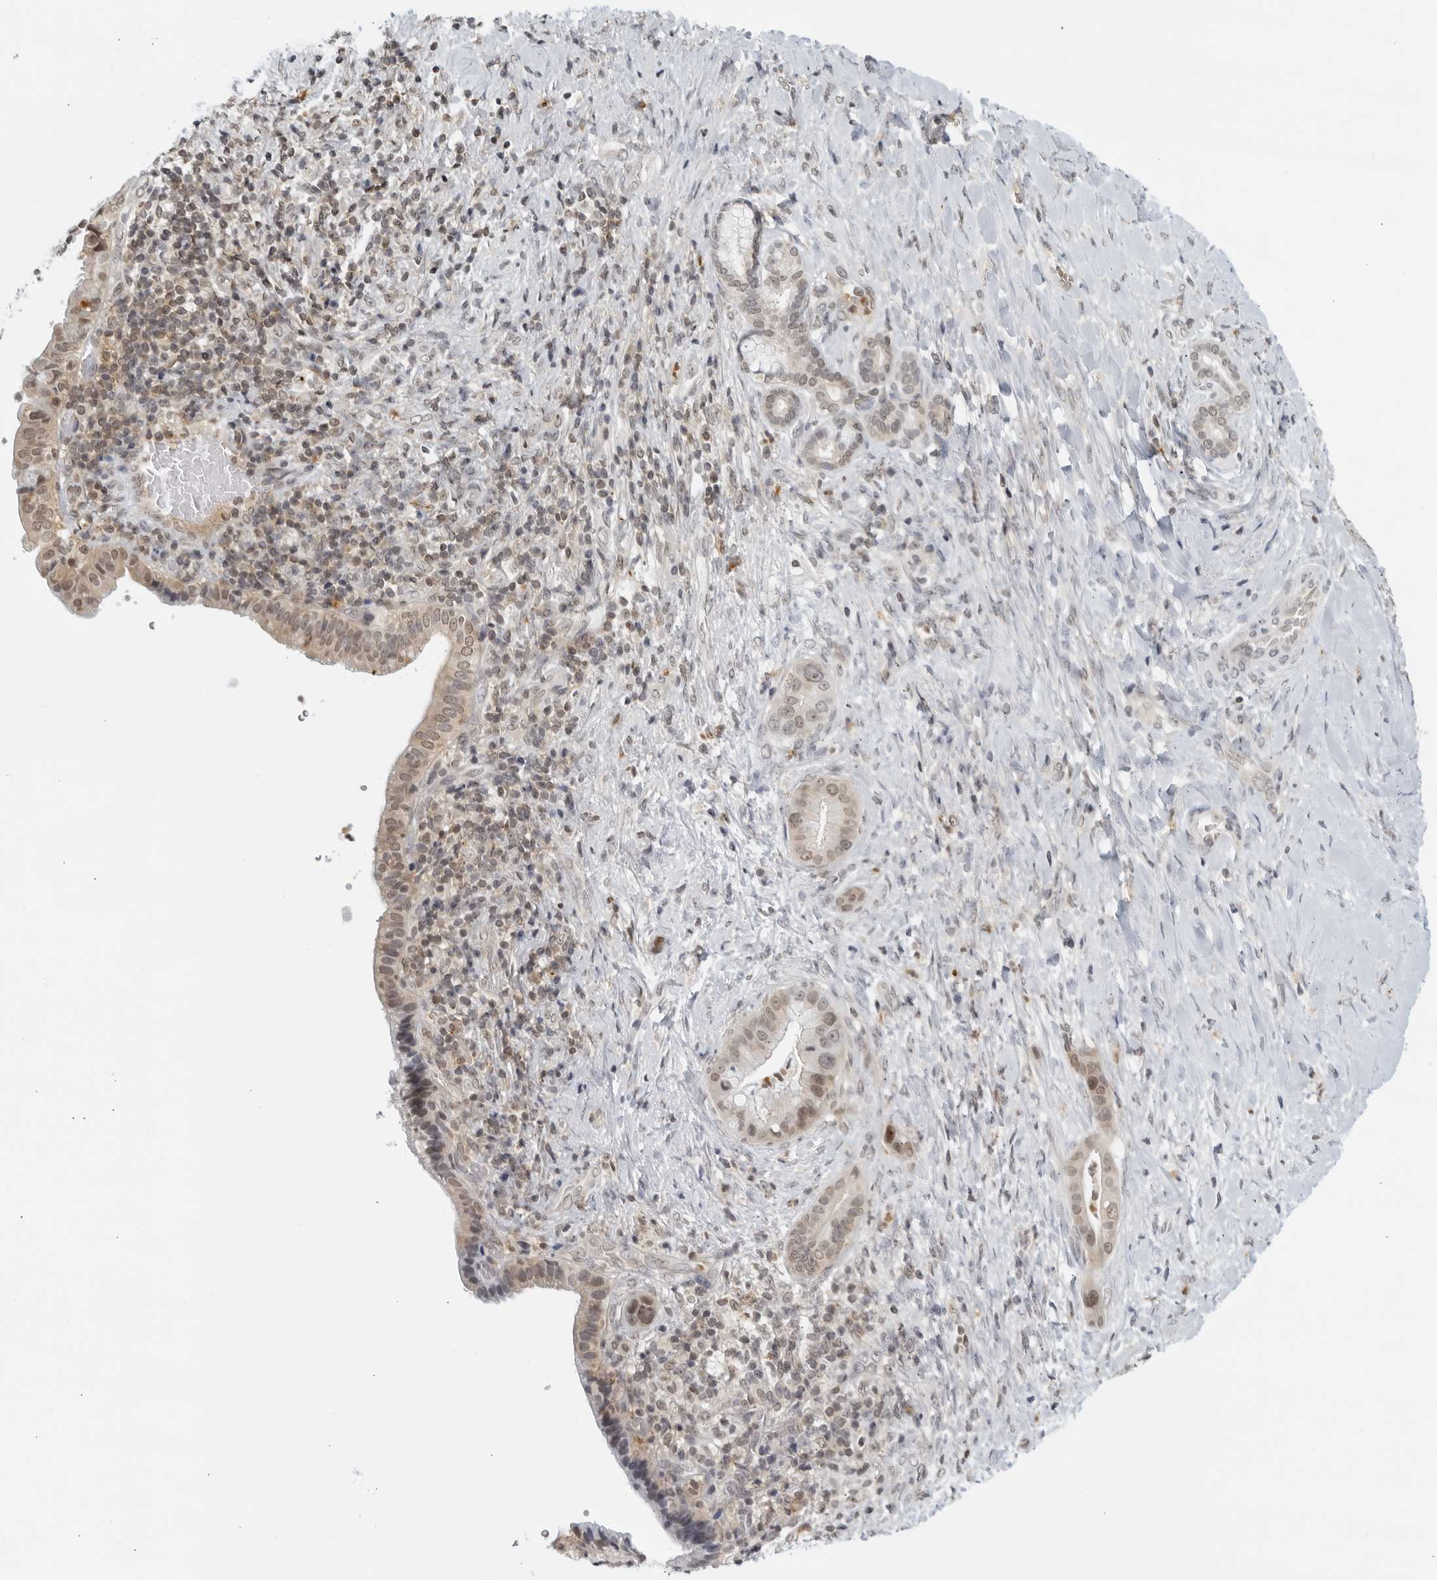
{"staining": {"intensity": "weak", "quantity": ">75%", "location": "nuclear"}, "tissue": "liver cancer", "cell_type": "Tumor cells", "image_type": "cancer", "snomed": [{"axis": "morphology", "description": "Cholangiocarcinoma"}, {"axis": "topography", "description": "Liver"}], "caption": "Liver cancer (cholangiocarcinoma) was stained to show a protein in brown. There is low levels of weak nuclear positivity in about >75% of tumor cells.", "gene": "CC2D1B", "patient": {"sex": "female", "age": 54}}